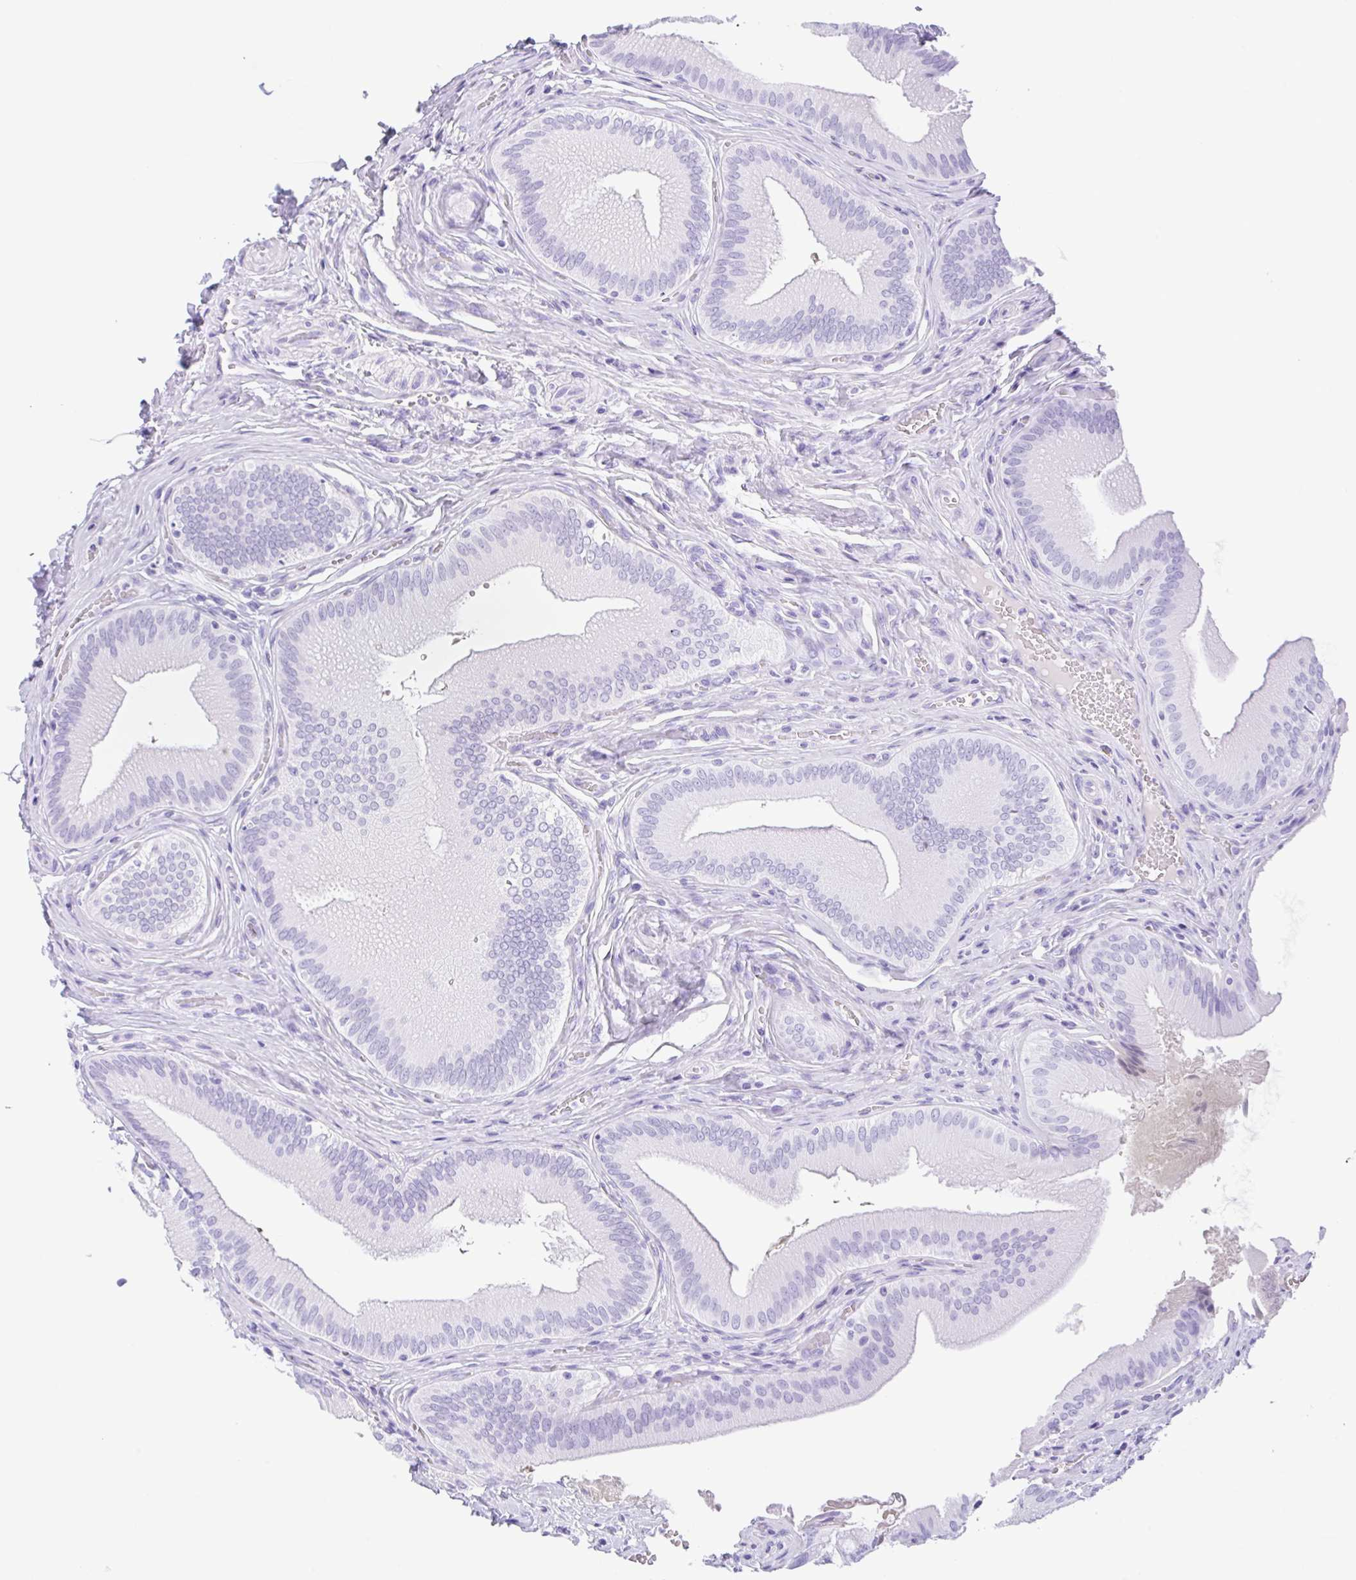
{"staining": {"intensity": "negative", "quantity": "none", "location": "none"}, "tissue": "gallbladder", "cell_type": "Glandular cells", "image_type": "normal", "snomed": [{"axis": "morphology", "description": "Normal tissue, NOS"}, {"axis": "topography", "description": "Gallbladder"}], "caption": "The histopathology image exhibits no staining of glandular cells in benign gallbladder. (DAB (3,3'-diaminobenzidine) immunohistochemistry, high magnification).", "gene": "CPA1", "patient": {"sex": "male", "age": 17}}